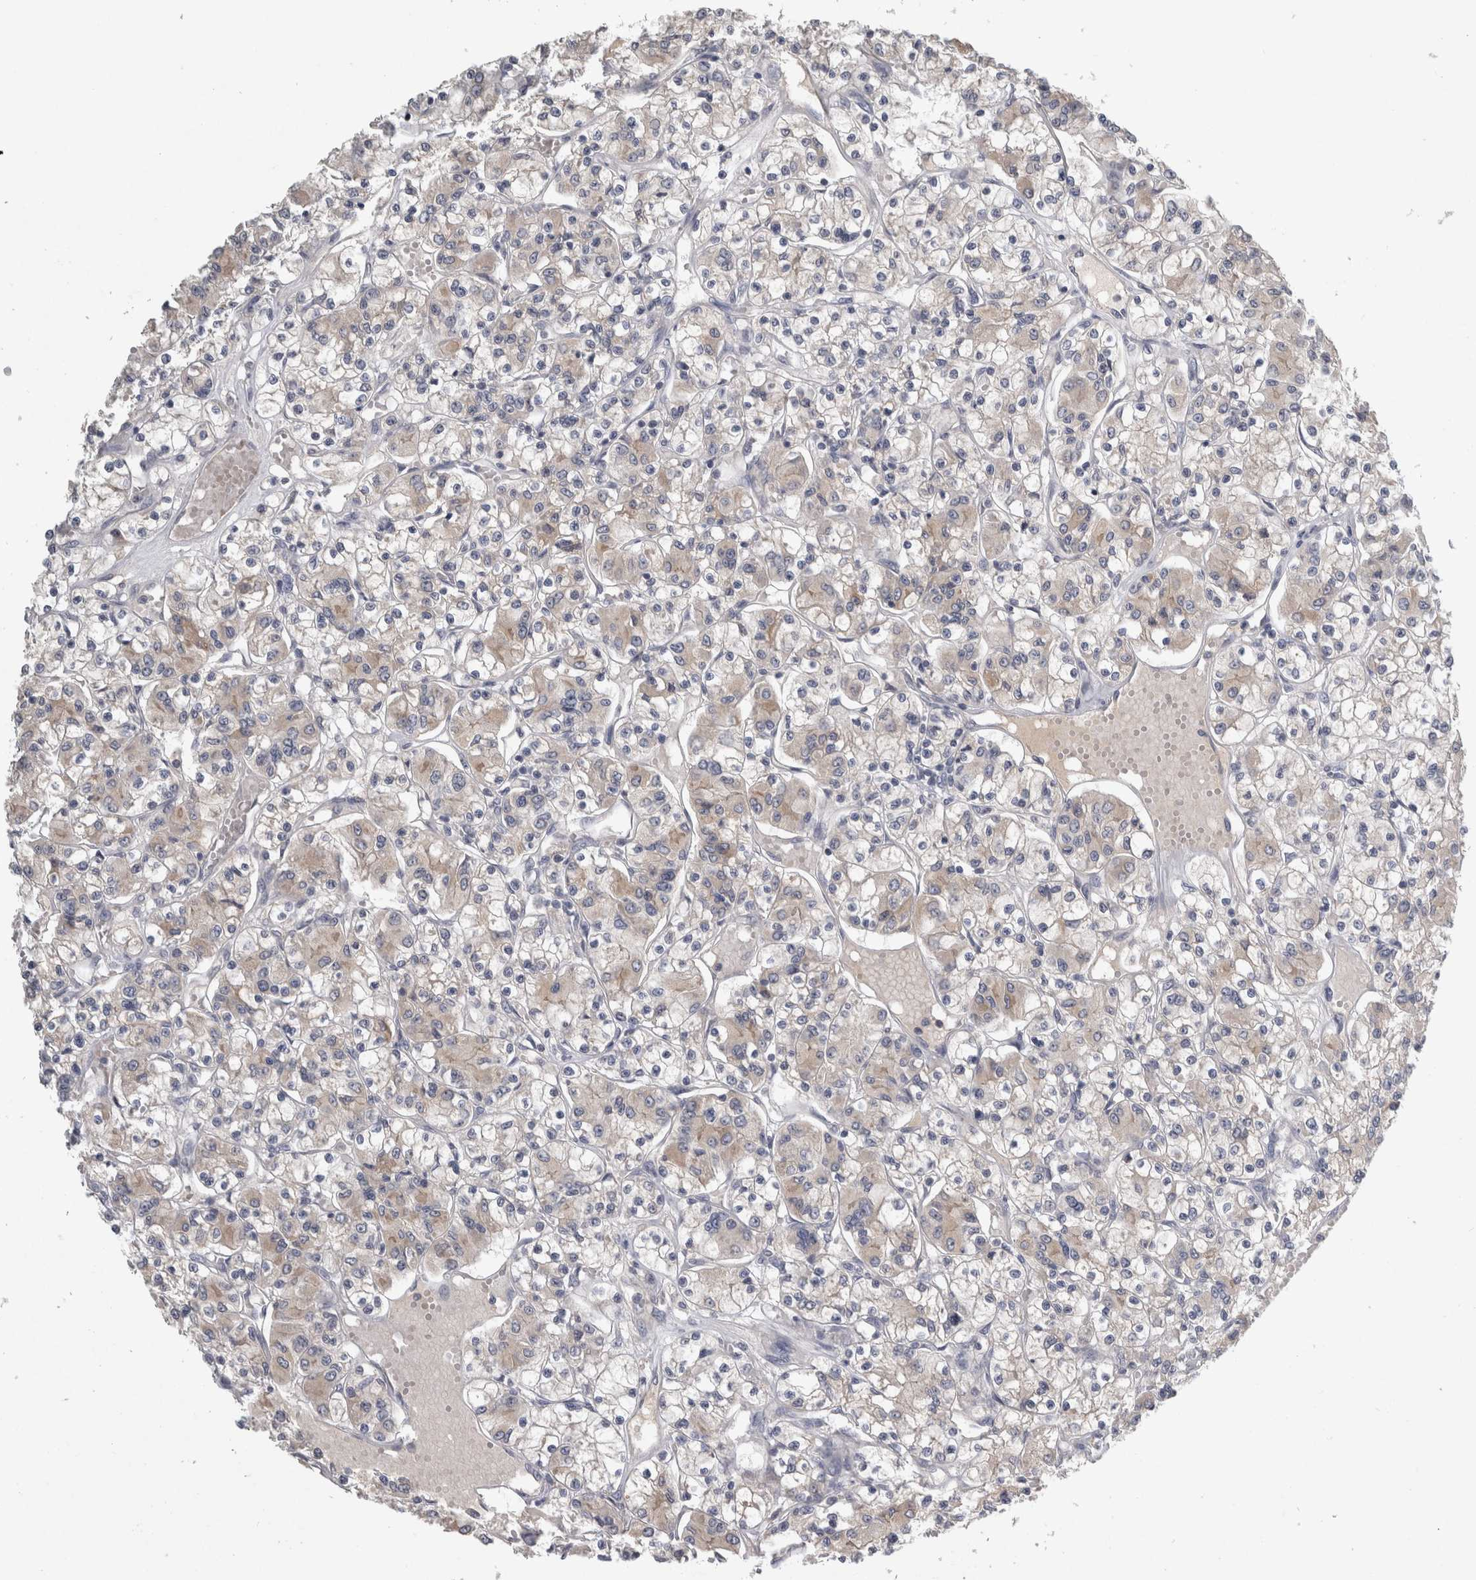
{"staining": {"intensity": "weak", "quantity": "25%-75%", "location": "cytoplasmic/membranous"}, "tissue": "renal cancer", "cell_type": "Tumor cells", "image_type": "cancer", "snomed": [{"axis": "morphology", "description": "Adenocarcinoma, NOS"}, {"axis": "topography", "description": "Kidney"}], "caption": "High-power microscopy captured an immunohistochemistry image of renal adenocarcinoma, revealing weak cytoplasmic/membranous expression in about 25%-75% of tumor cells.", "gene": "SLC22A11", "patient": {"sex": "female", "age": 59}}